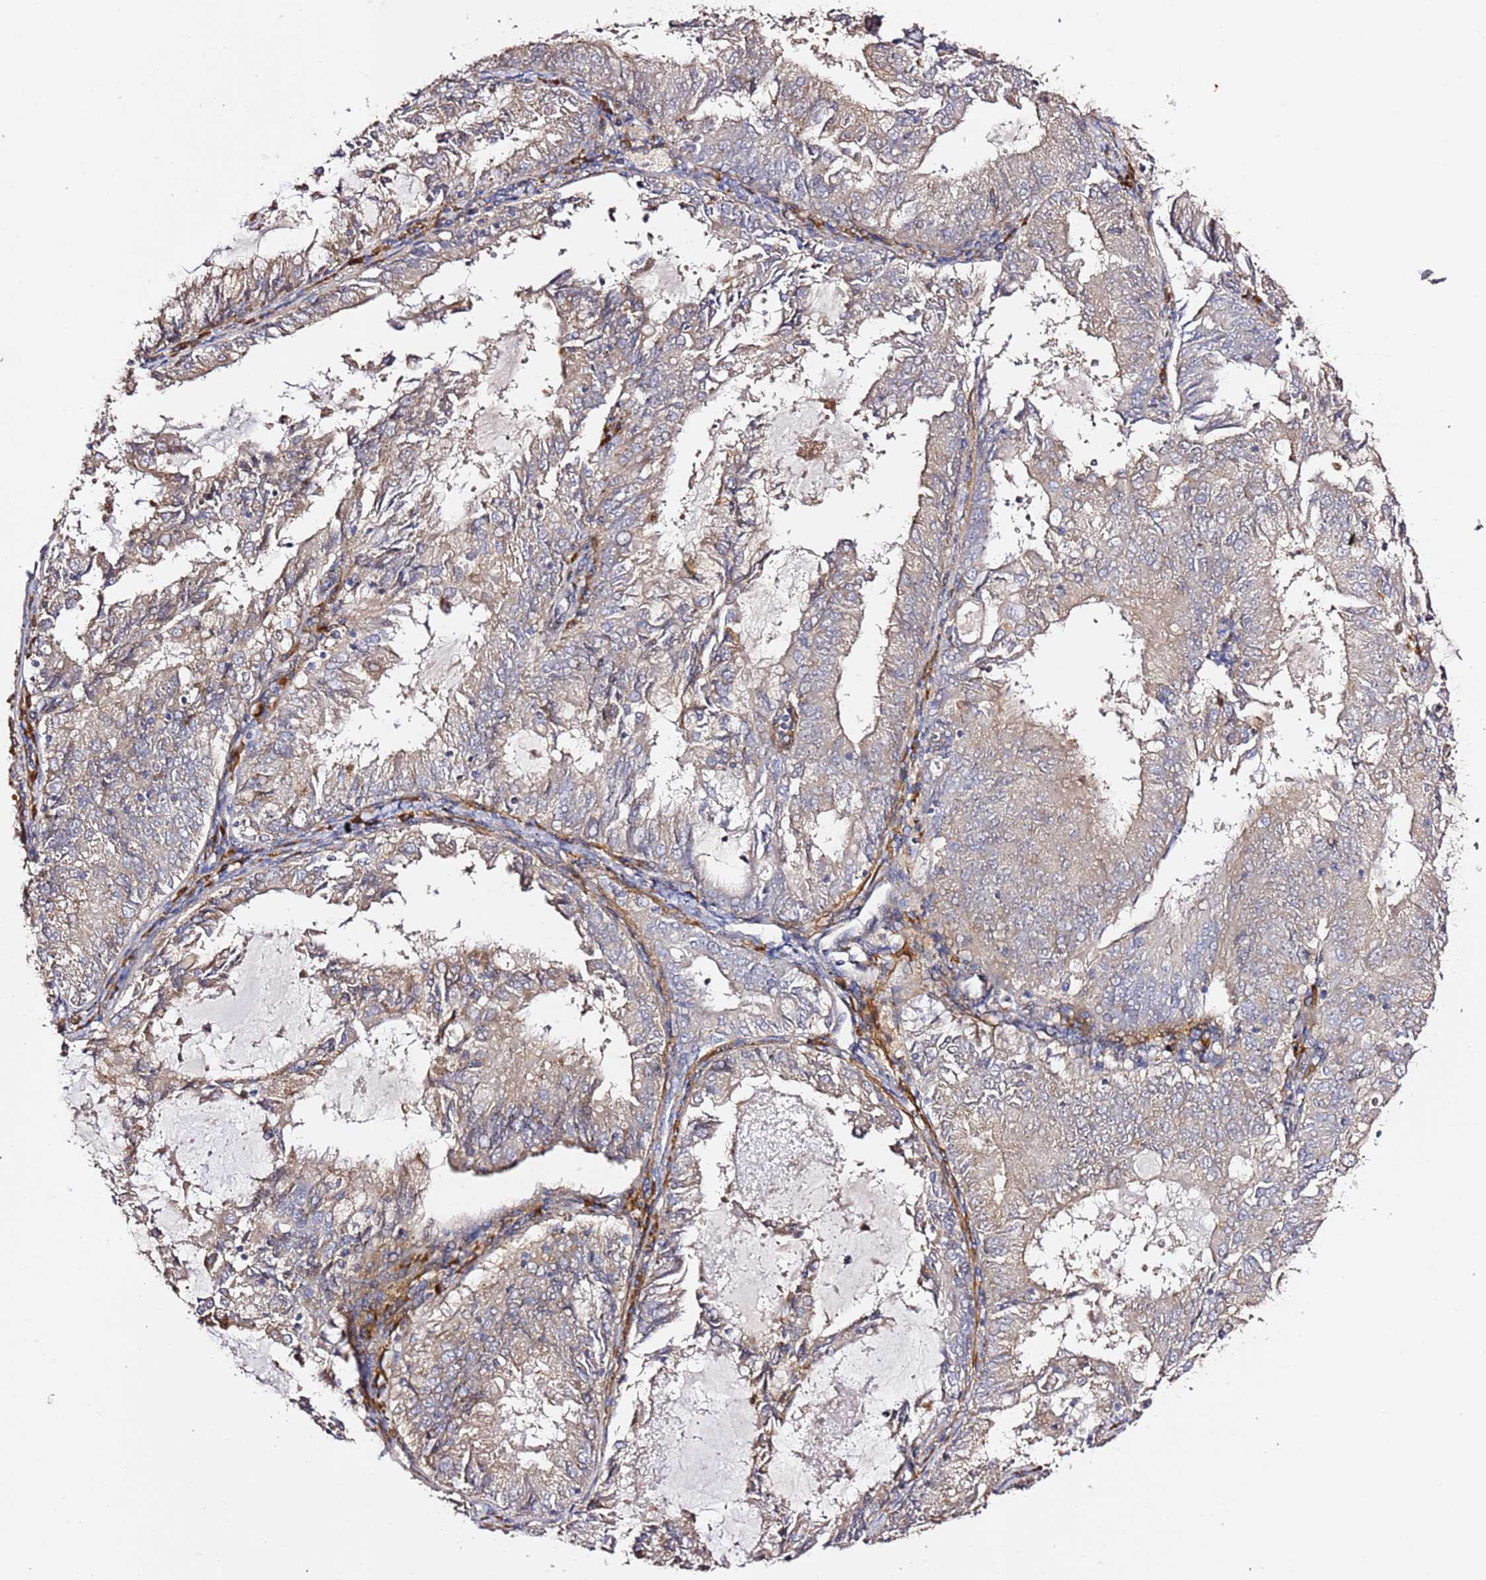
{"staining": {"intensity": "weak", "quantity": "<25%", "location": "cytoplasmic/membranous"}, "tissue": "endometrial cancer", "cell_type": "Tumor cells", "image_type": "cancer", "snomed": [{"axis": "morphology", "description": "Adenocarcinoma, NOS"}, {"axis": "topography", "description": "Endometrium"}], "caption": "Tumor cells are negative for protein expression in human endometrial cancer.", "gene": "HSD17B7", "patient": {"sex": "female", "age": 57}}